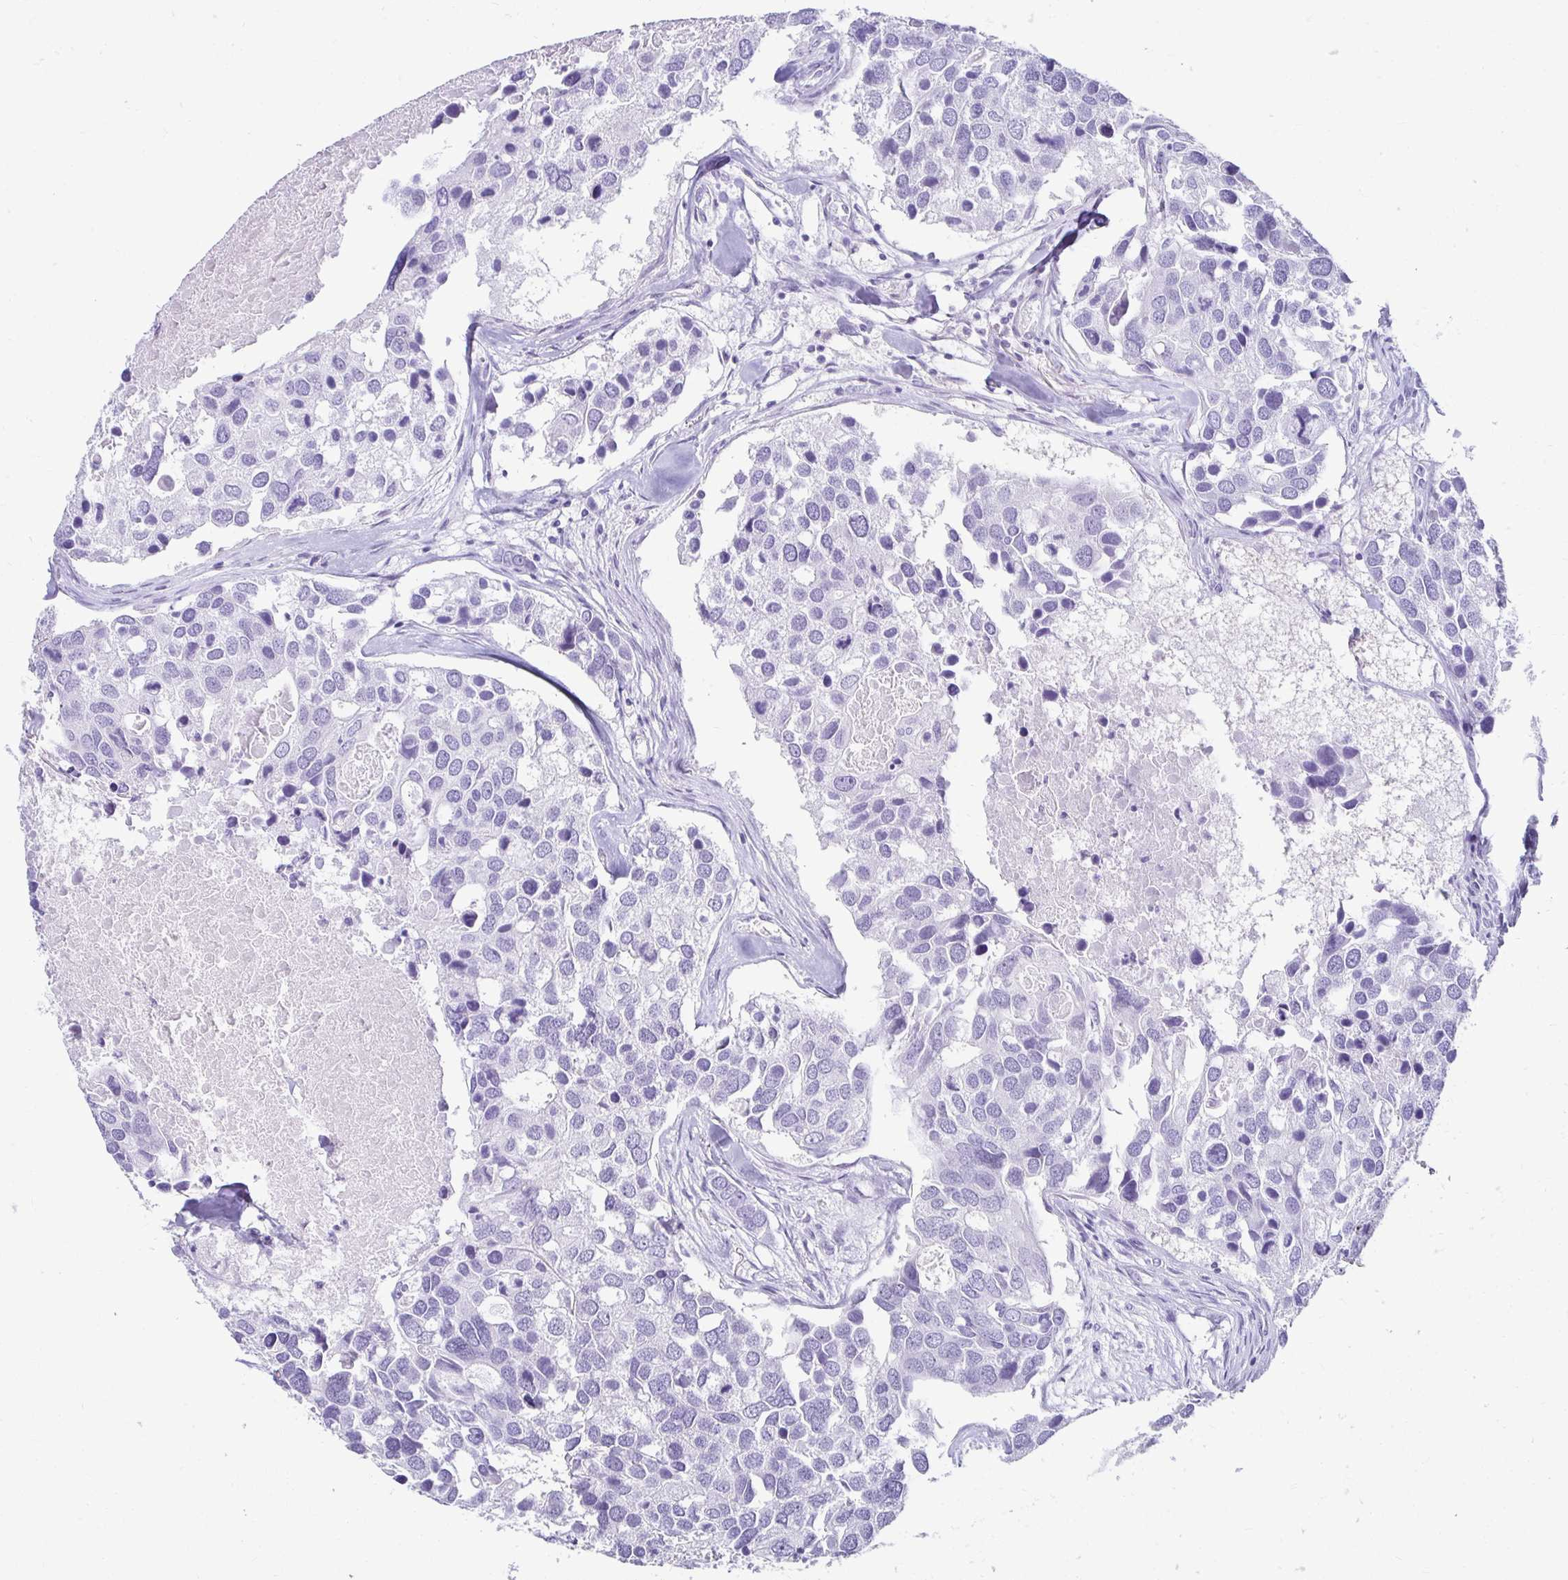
{"staining": {"intensity": "negative", "quantity": "none", "location": "none"}, "tissue": "breast cancer", "cell_type": "Tumor cells", "image_type": "cancer", "snomed": [{"axis": "morphology", "description": "Duct carcinoma"}, {"axis": "topography", "description": "Breast"}], "caption": "This is an immunohistochemistry (IHC) histopathology image of invasive ductal carcinoma (breast). There is no staining in tumor cells.", "gene": "CST6", "patient": {"sex": "female", "age": 83}}